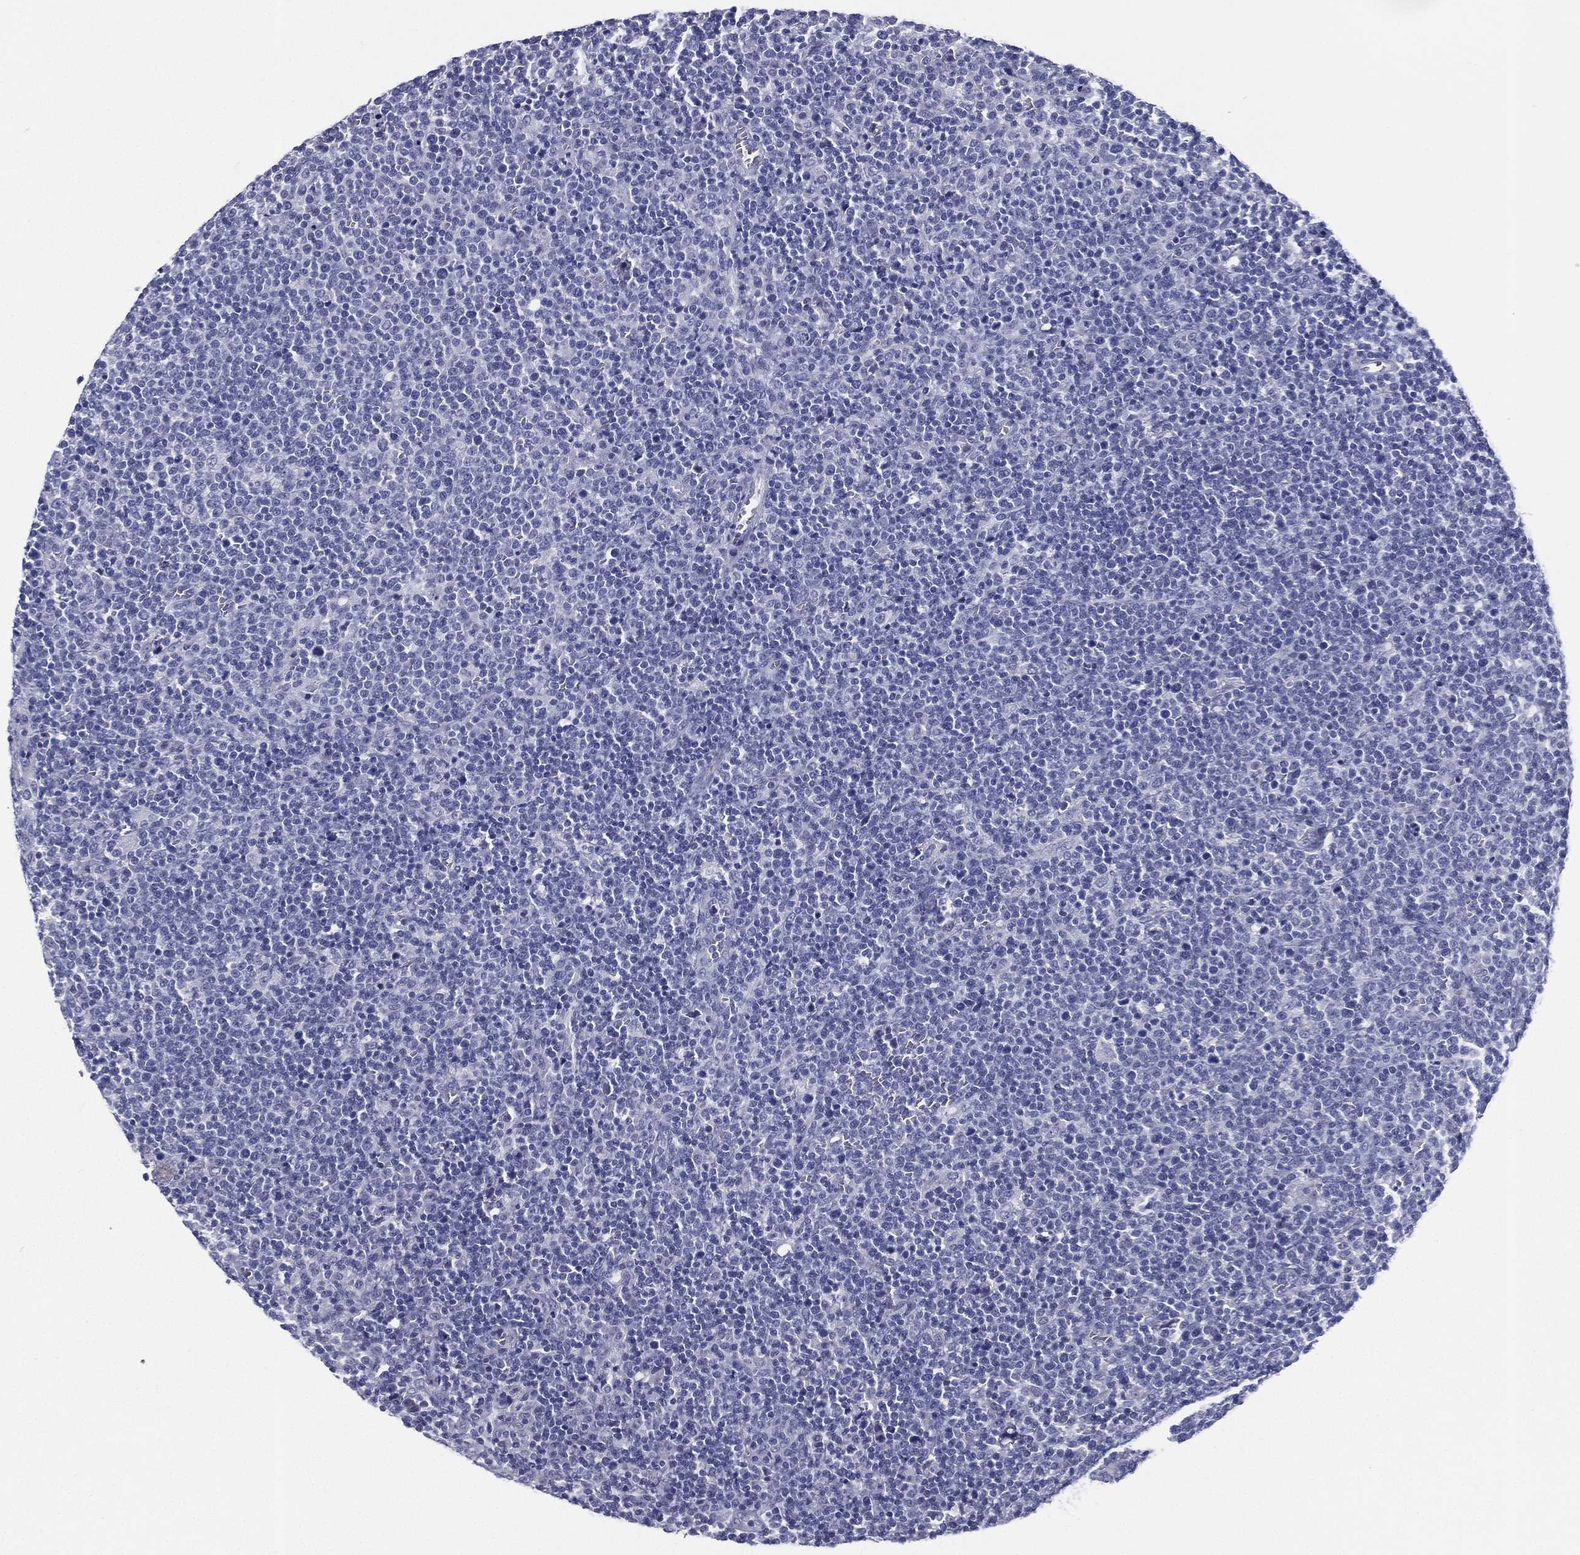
{"staining": {"intensity": "negative", "quantity": "none", "location": "none"}, "tissue": "lymphoma", "cell_type": "Tumor cells", "image_type": "cancer", "snomed": [{"axis": "morphology", "description": "Malignant lymphoma, non-Hodgkin's type, High grade"}, {"axis": "topography", "description": "Lymph node"}], "caption": "Immunohistochemistry micrograph of human high-grade malignant lymphoma, non-Hodgkin's type stained for a protein (brown), which demonstrates no staining in tumor cells. (Brightfield microscopy of DAB IHC at high magnification).", "gene": "RSPH4A", "patient": {"sex": "male", "age": 61}}